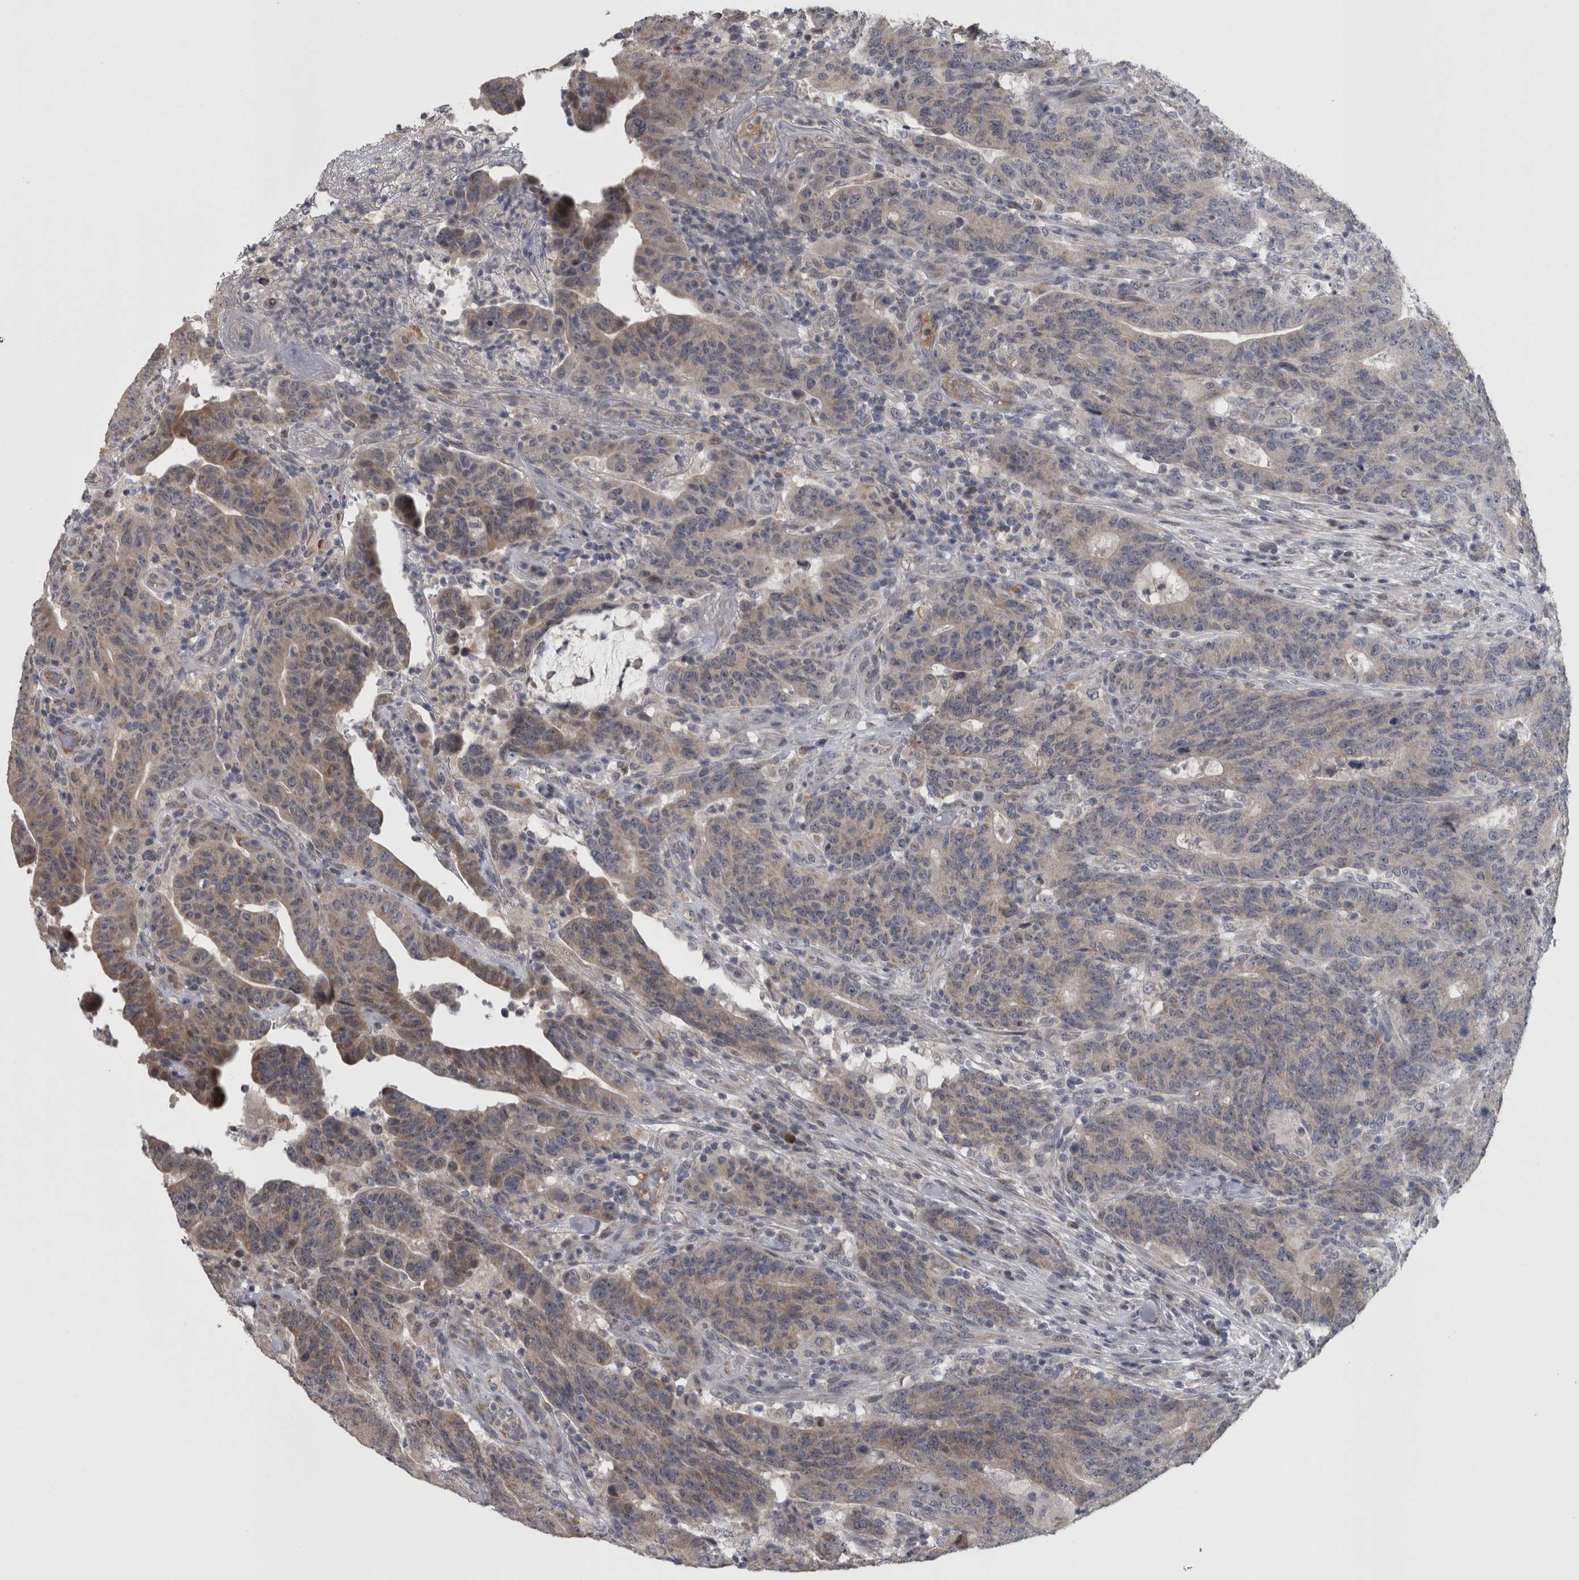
{"staining": {"intensity": "weak", "quantity": "<25%", "location": "cytoplasmic/membranous"}, "tissue": "colorectal cancer", "cell_type": "Tumor cells", "image_type": "cancer", "snomed": [{"axis": "morphology", "description": "Normal tissue, NOS"}, {"axis": "morphology", "description": "Adenocarcinoma, NOS"}, {"axis": "topography", "description": "Colon"}], "caption": "Photomicrograph shows no protein expression in tumor cells of colorectal cancer tissue. Brightfield microscopy of IHC stained with DAB (3,3'-diaminobenzidine) (brown) and hematoxylin (blue), captured at high magnification.", "gene": "DBT", "patient": {"sex": "female", "age": 75}}